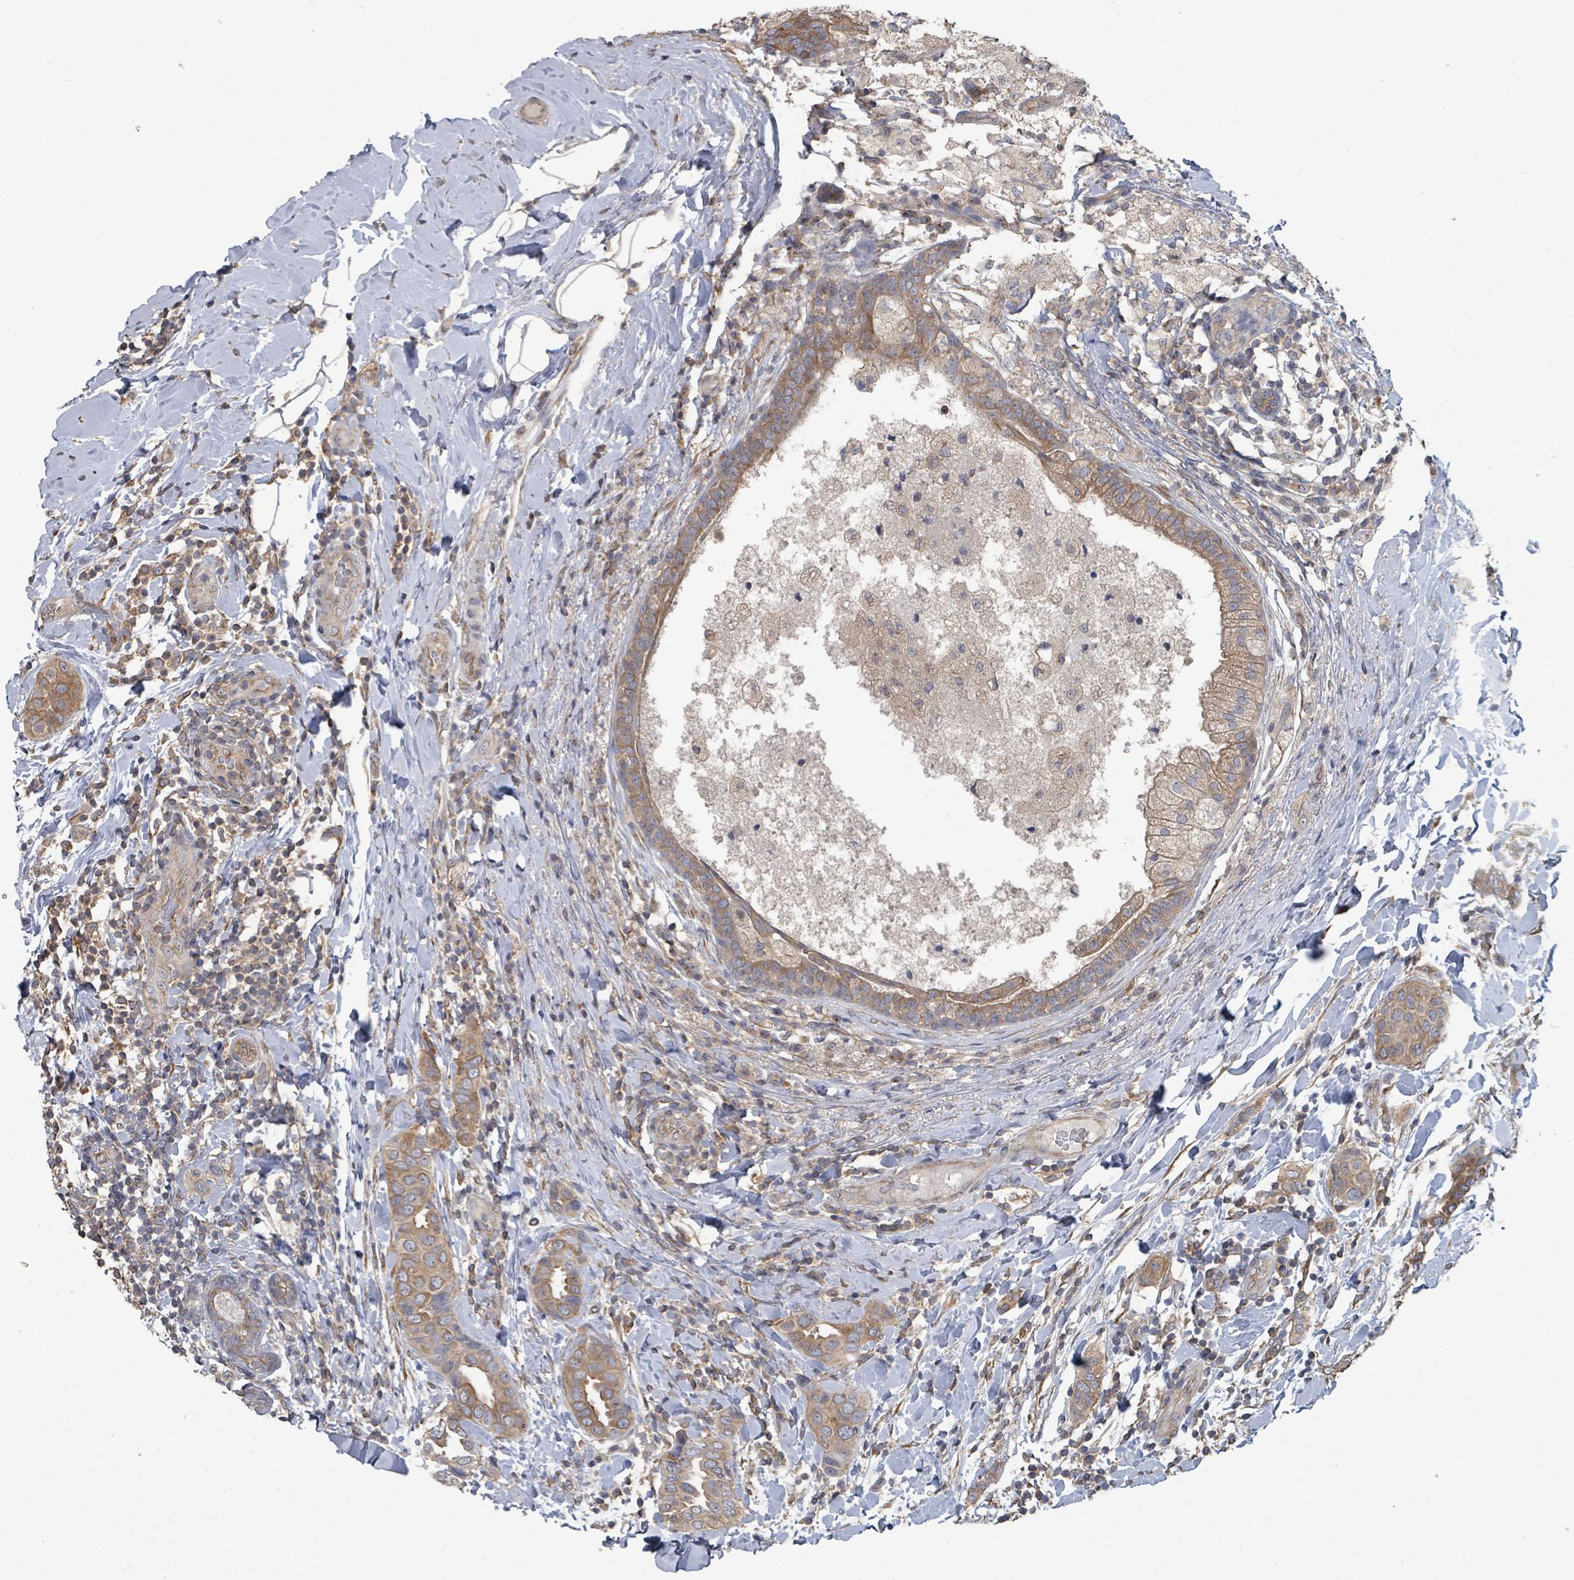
{"staining": {"intensity": "moderate", "quantity": ">75%", "location": "cytoplasmic/membranous"}, "tissue": "breast cancer", "cell_type": "Tumor cells", "image_type": "cancer", "snomed": [{"axis": "morphology", "description": "Lobular carcinoma"}, {"axis": "topography", "description": "Breast"}], "caption": "Brown immunohistochemical staining in human lobular carcinoma (breast) shows moderate cytoplasmic/membranous expression in about >75% of tumor cells.", "gene": "SLC9A7", "patient": {"sex": "female", "age": 51}}